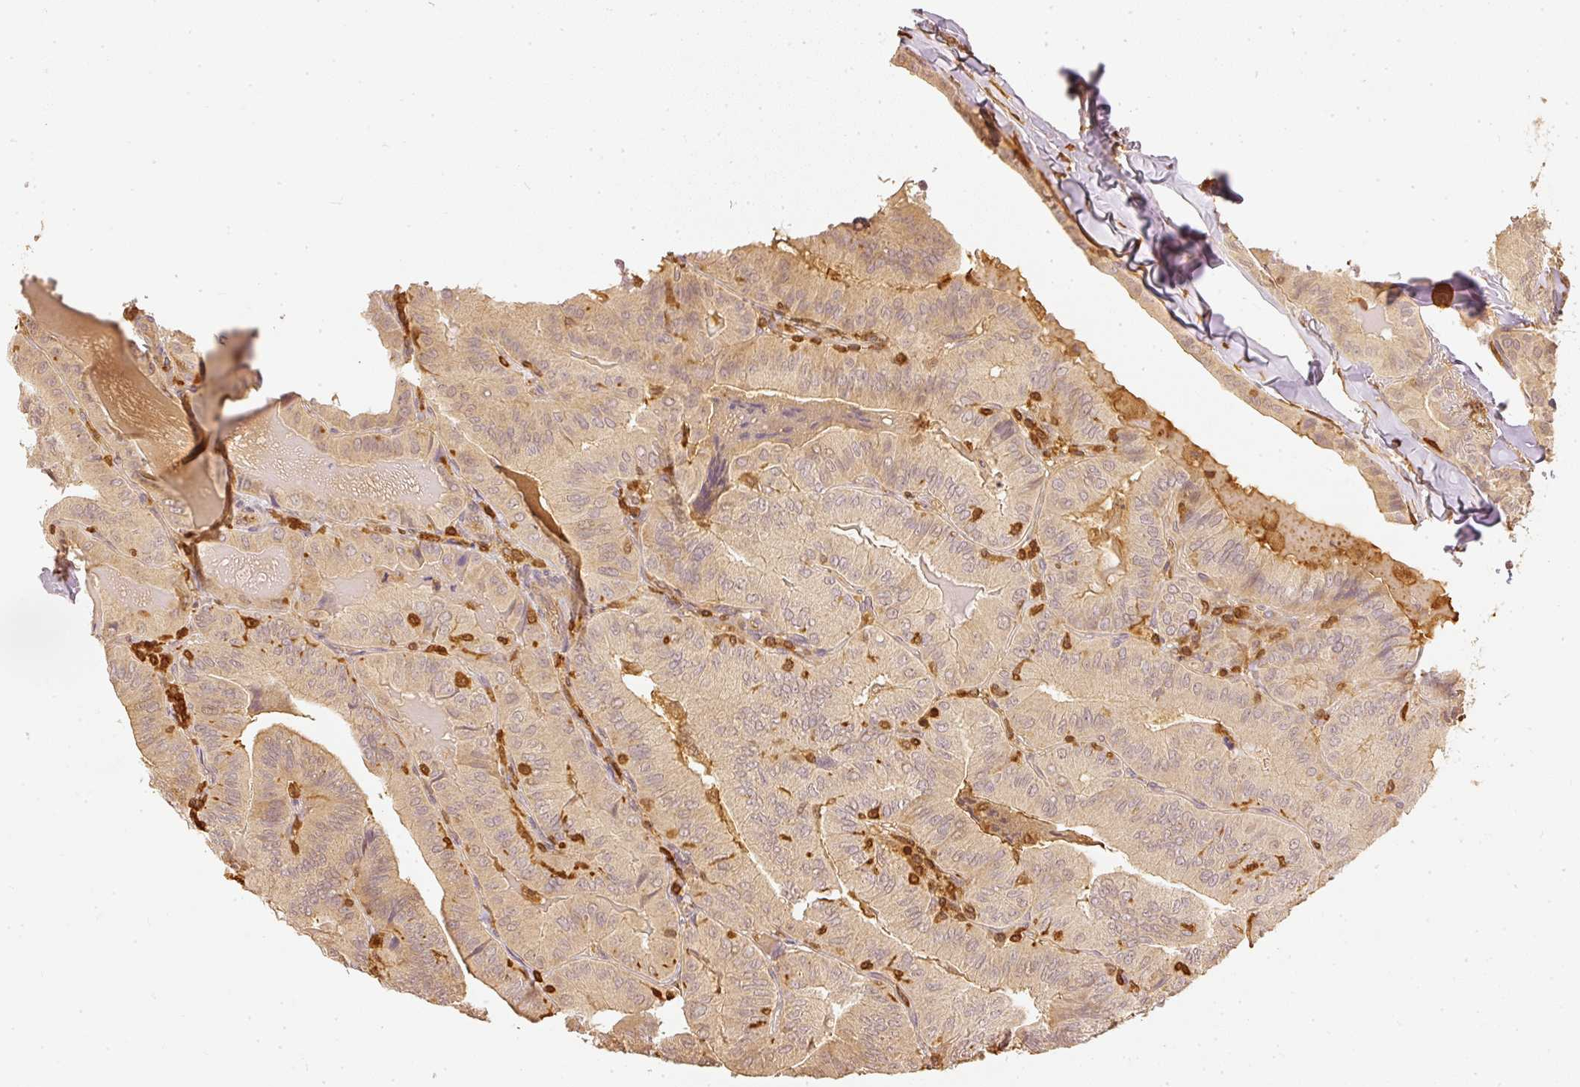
{"staining": {"intensity": "weak", "quantity": ">75%", "location": "cytoplasmic/membranous"}, "tissue": "thyroid cancer", "cell_type": "Tumor cells", "image_type": "cancer", "snomed": [{"axis": "morphology", "description": "Papillary adenocarcinoma, NOS"}, {"axis": "topography", "description": "Thyroid gland"}], "caption": "Thyroid cancer (papillary adenocarcinoma) stained for a protein (brown) demonstrates weak cytoplasmic/membranous positive positivity in about >75% of tumor cells.", "gene": "PFN1", "patient": {"sex": "female", "age": 68}}